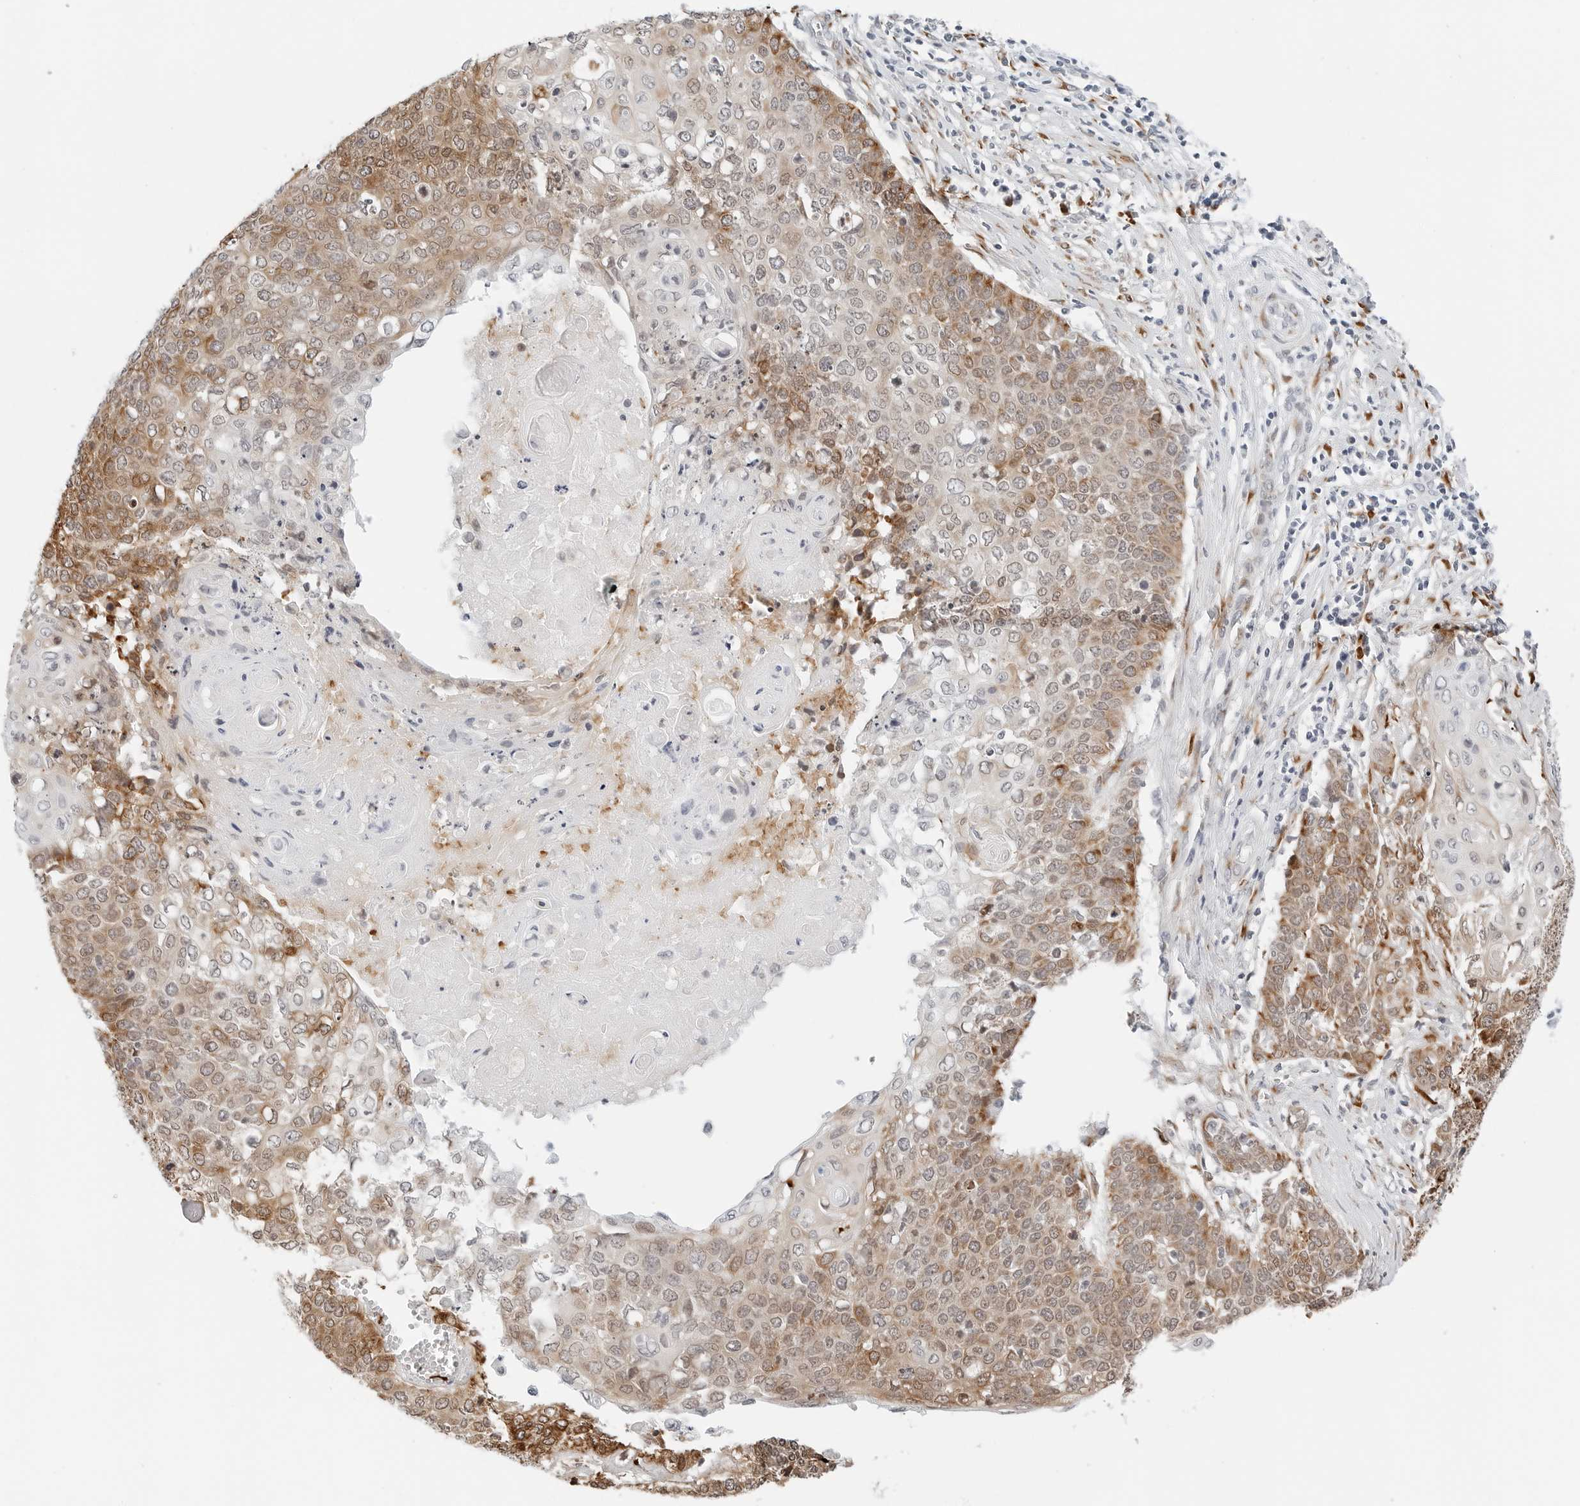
{"staining": {"intensity": "moderate", "quantity": ">75%", "location": "cytoplasmic/membranous"}, "tissue": "cervical cancer", "cell_type": "Tumor cells", "image_type": "cancer", "snomed": [{"axis": "morphology", "description": "Squamous cell carcinoma, NOS"}, {"axis": "topography", "description": "Cervix"}], "caption": "Immunohistochemical staining of cervical cancer (squamous cell carcinoma) demonstrates medium levels of moderate cytoplasmic/membranous expression in approximately >75% of tumor cells. Immunohistochemistry (ihc) stains the protein in brown and the nuclei are stained blue.", "gene": "P4HA2", "patient": {"sex": "female", "age": 39}}